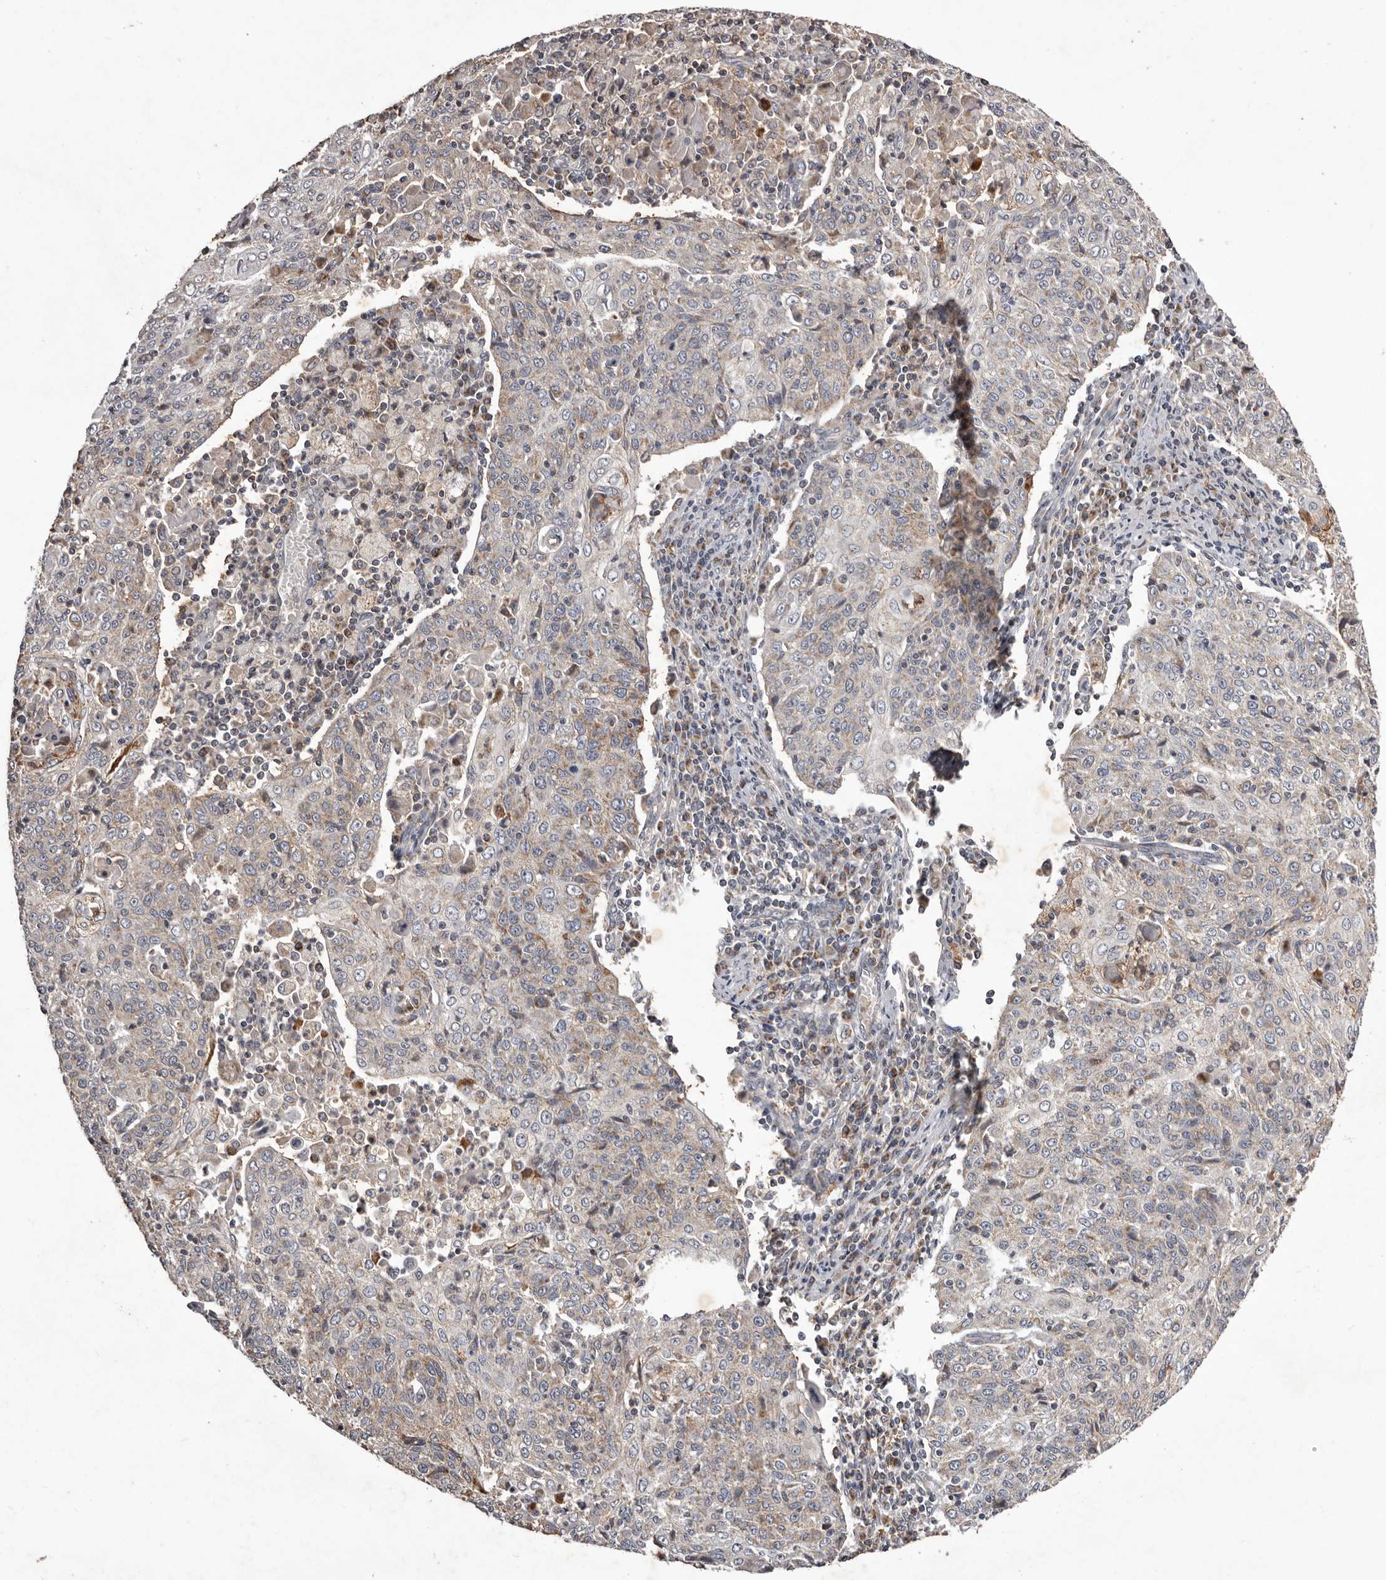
{"staining": {"intensity": "weak", "quantity": "<25%", "location": "cytoplasmic/membranous"}, "tissue": "cervical cancer", "cell_type": "Tumor cells", "image_type": "cancer", "snomed": [{"axis": "morphology", "description": "Squamous cell carcinoma, NOS"}, {"axis": "topography", "description": "Cervix"}], "caption": "Protein analysis of cervical squamous cell carcinoma reveals no significant positivity in tumor cells. (DAB (3,3'-diaminobenzidine) immunohistochemistry (IHC) with hematoxylin counter stain).", "gene": "CXCL14", "patient": {"sex": "female", "age": 48}}